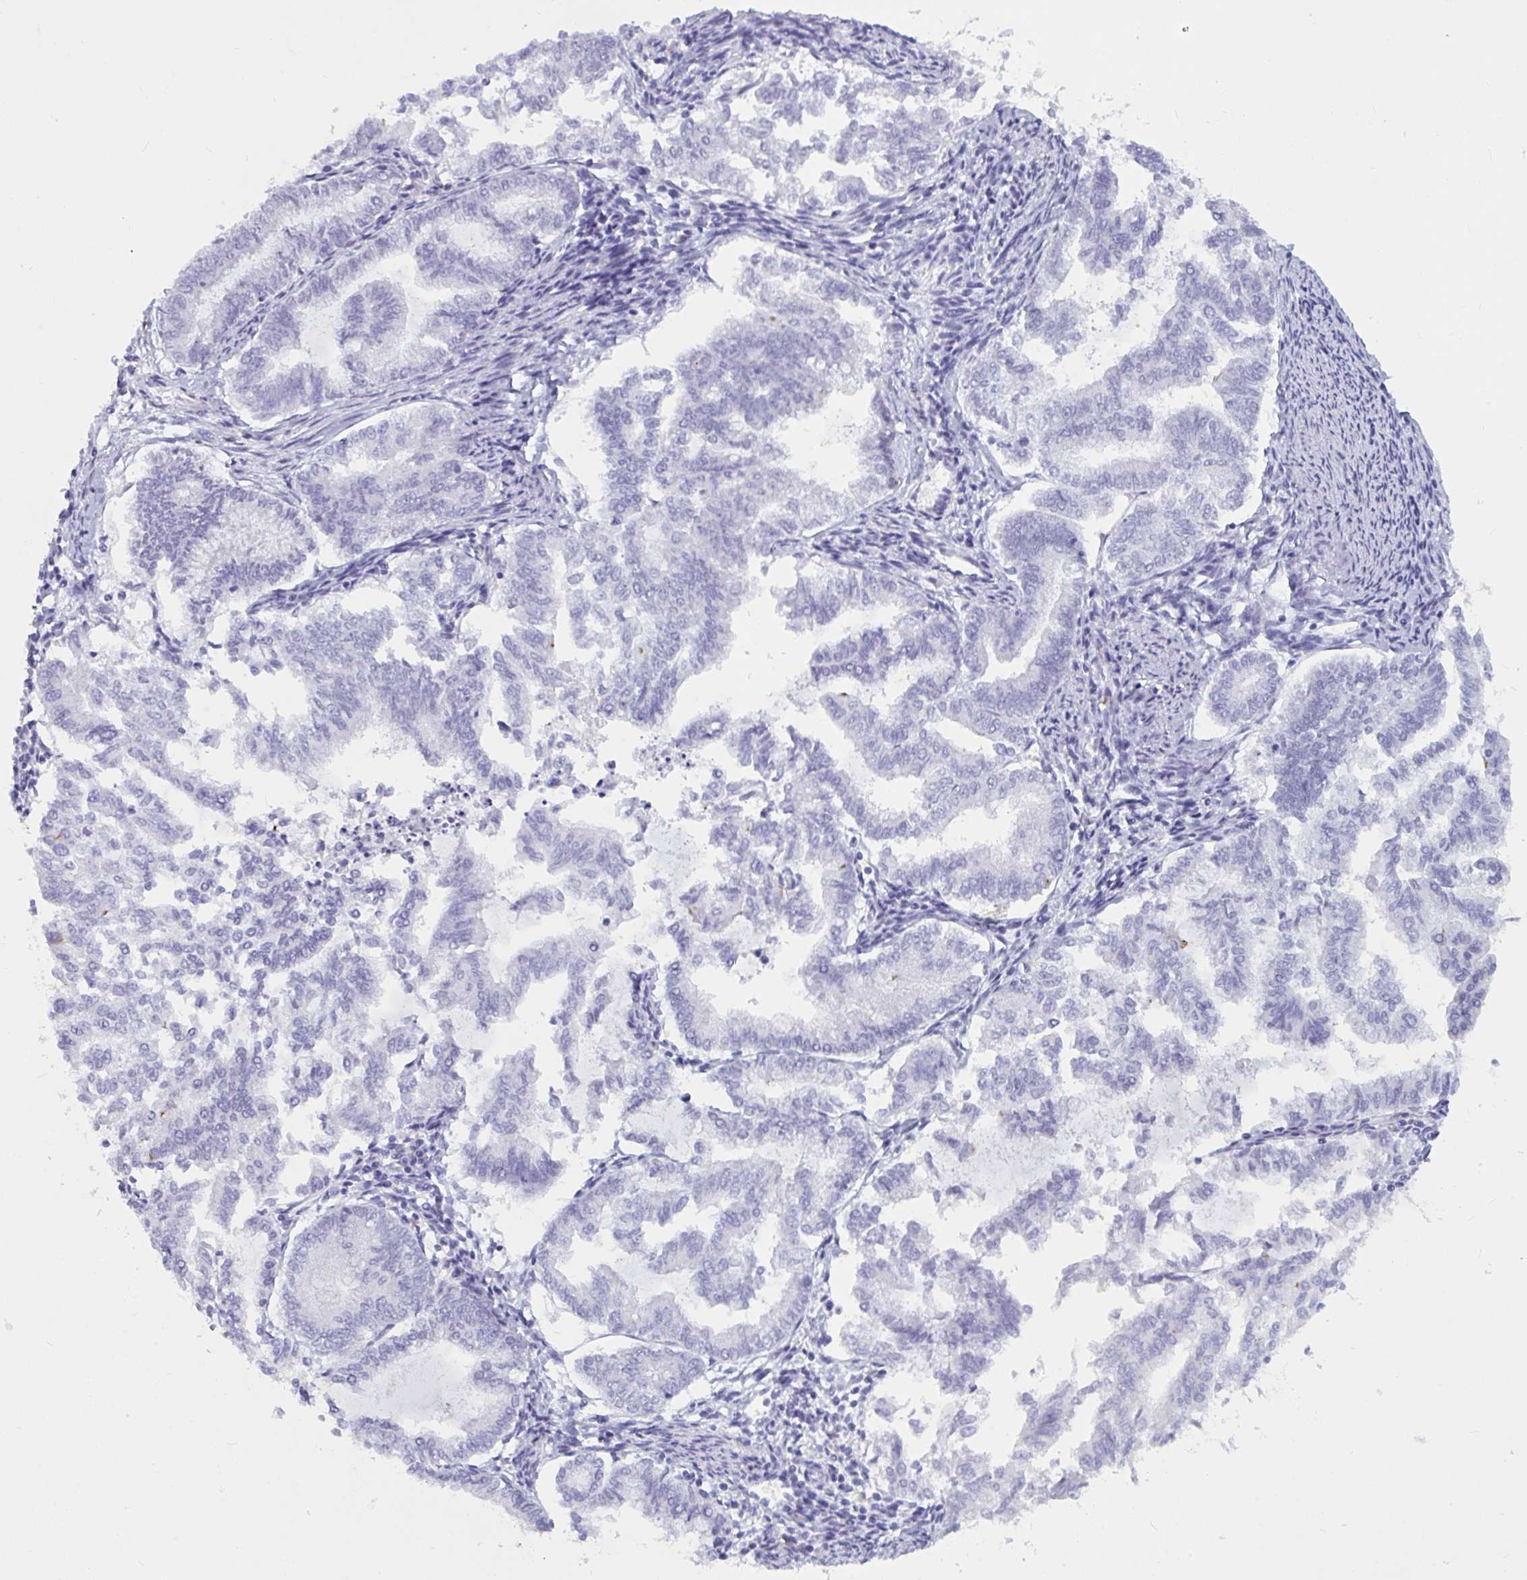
{"staining": {"intensity": "negative", "quantity": "none", "location": "none"}, "tissue": "endometrial cancer", "cell_type": "Tumor cells", "image_type": "cancer", "snomed": [{"axis": "morphology", "description": "Adenocarcinoma, NOS"}, {"axis": "topography", "description": "Endometrium"}], "caption": "Tumor cells show no significant staining in endometrial cancer. Brightfield microscopy of immunohistochemistry stained with DAB (brown) and hematoxylin (blue), captured at high magnification.", "gene": "BBS10", "patient": {"sex": "female", "age": 79}}